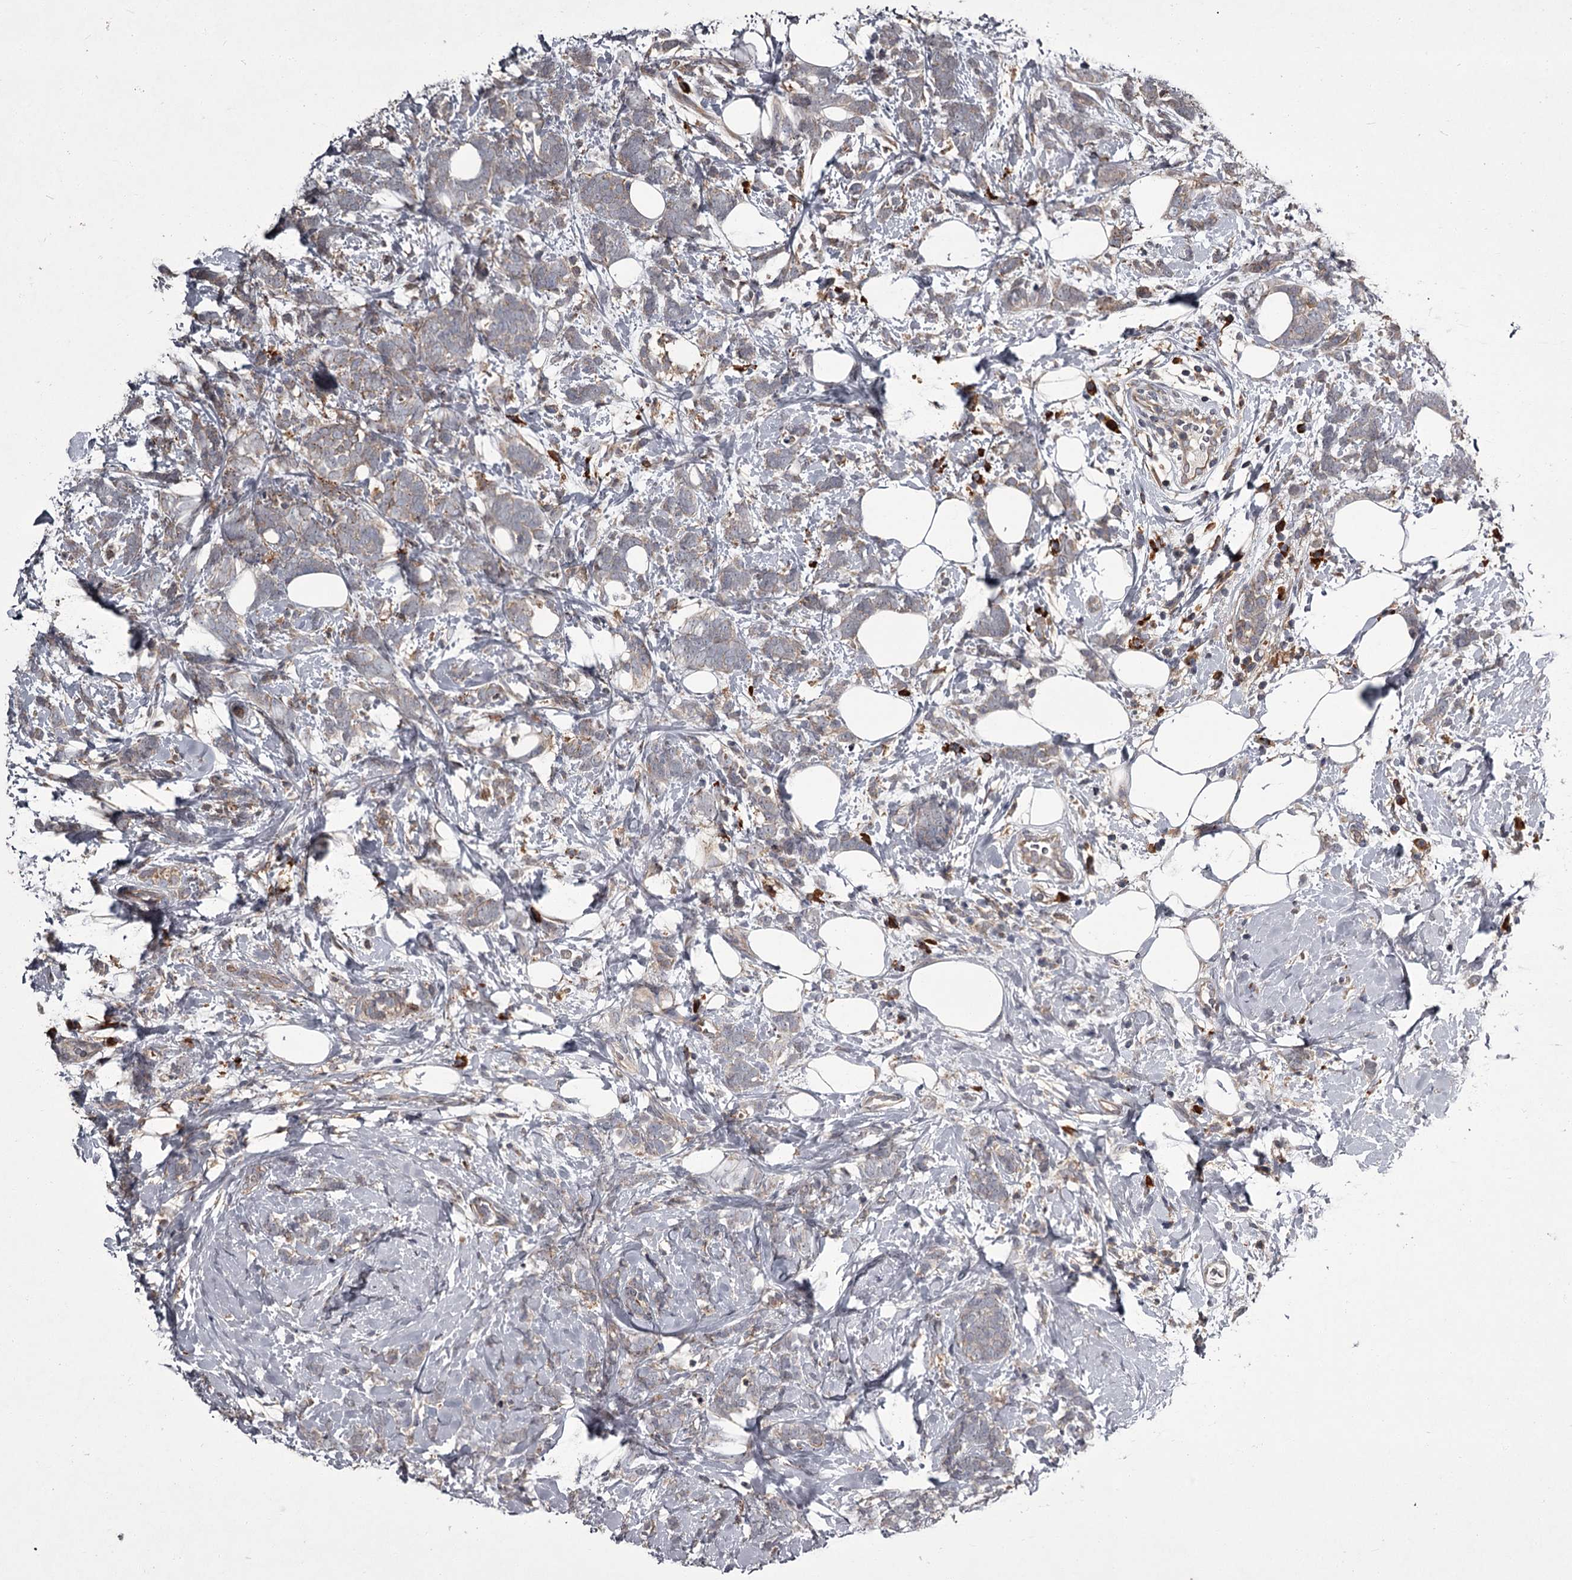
{"staining": {"intensity": "weak", "quantity": "<25%", "location": "cytoplasmic/membranous"}, "tissue": "breast cancer", "cell_type": "Tumor cells", "image_type": "cancer", "snomed": [{"axis": "morphology", "description": "Lobular carcinoma"}, {"axis": "topography", "description": "Breast"}], "caption": "Tumor cells are negative for brown protein staining in breast cancer.", "gene": "UNC93B1", "patient": {"sex": "female", "age": 58}}